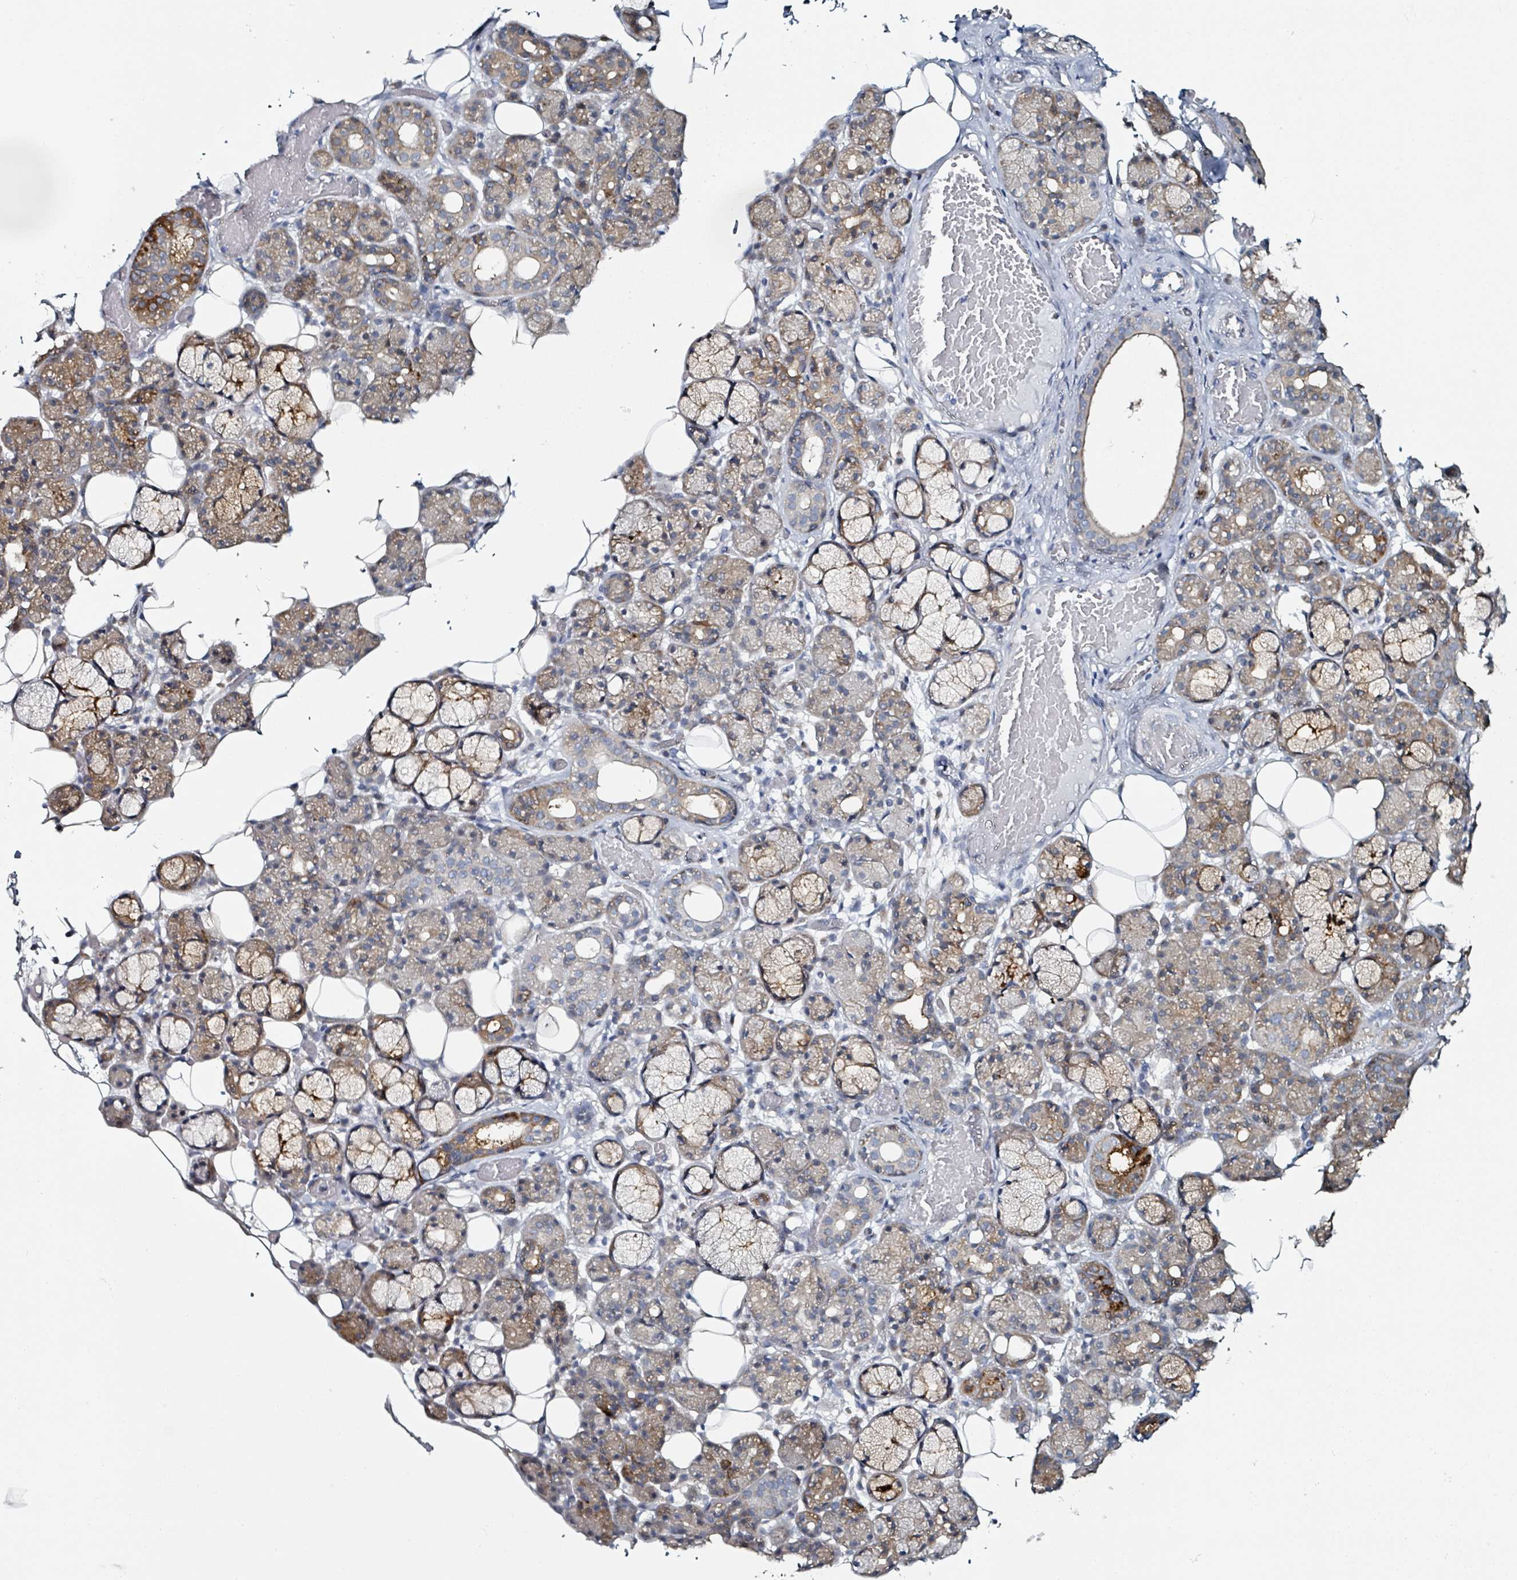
{"staining": {"intensity": "moderate", "quantity": "25%-75%", "location": "cytoplasmic/membranous"}, "tissue": "salivary gland", "cell_type": "Glandular cells", "image_type": "normal", "snomed": [{"axis": "morphology", "description": "Normal tissue, NOS"}, {"axis": "topography", "description": "Salivary gland"}], "caption": "Immunohistochemical staining of normal salivary gland reveals medium levels of moderate cytoplasmic/membranous expression in approximately 25%-75% of glandular cells.", "gene": "B3GAT3", "patient": {"sex": "male", "age": 63}}